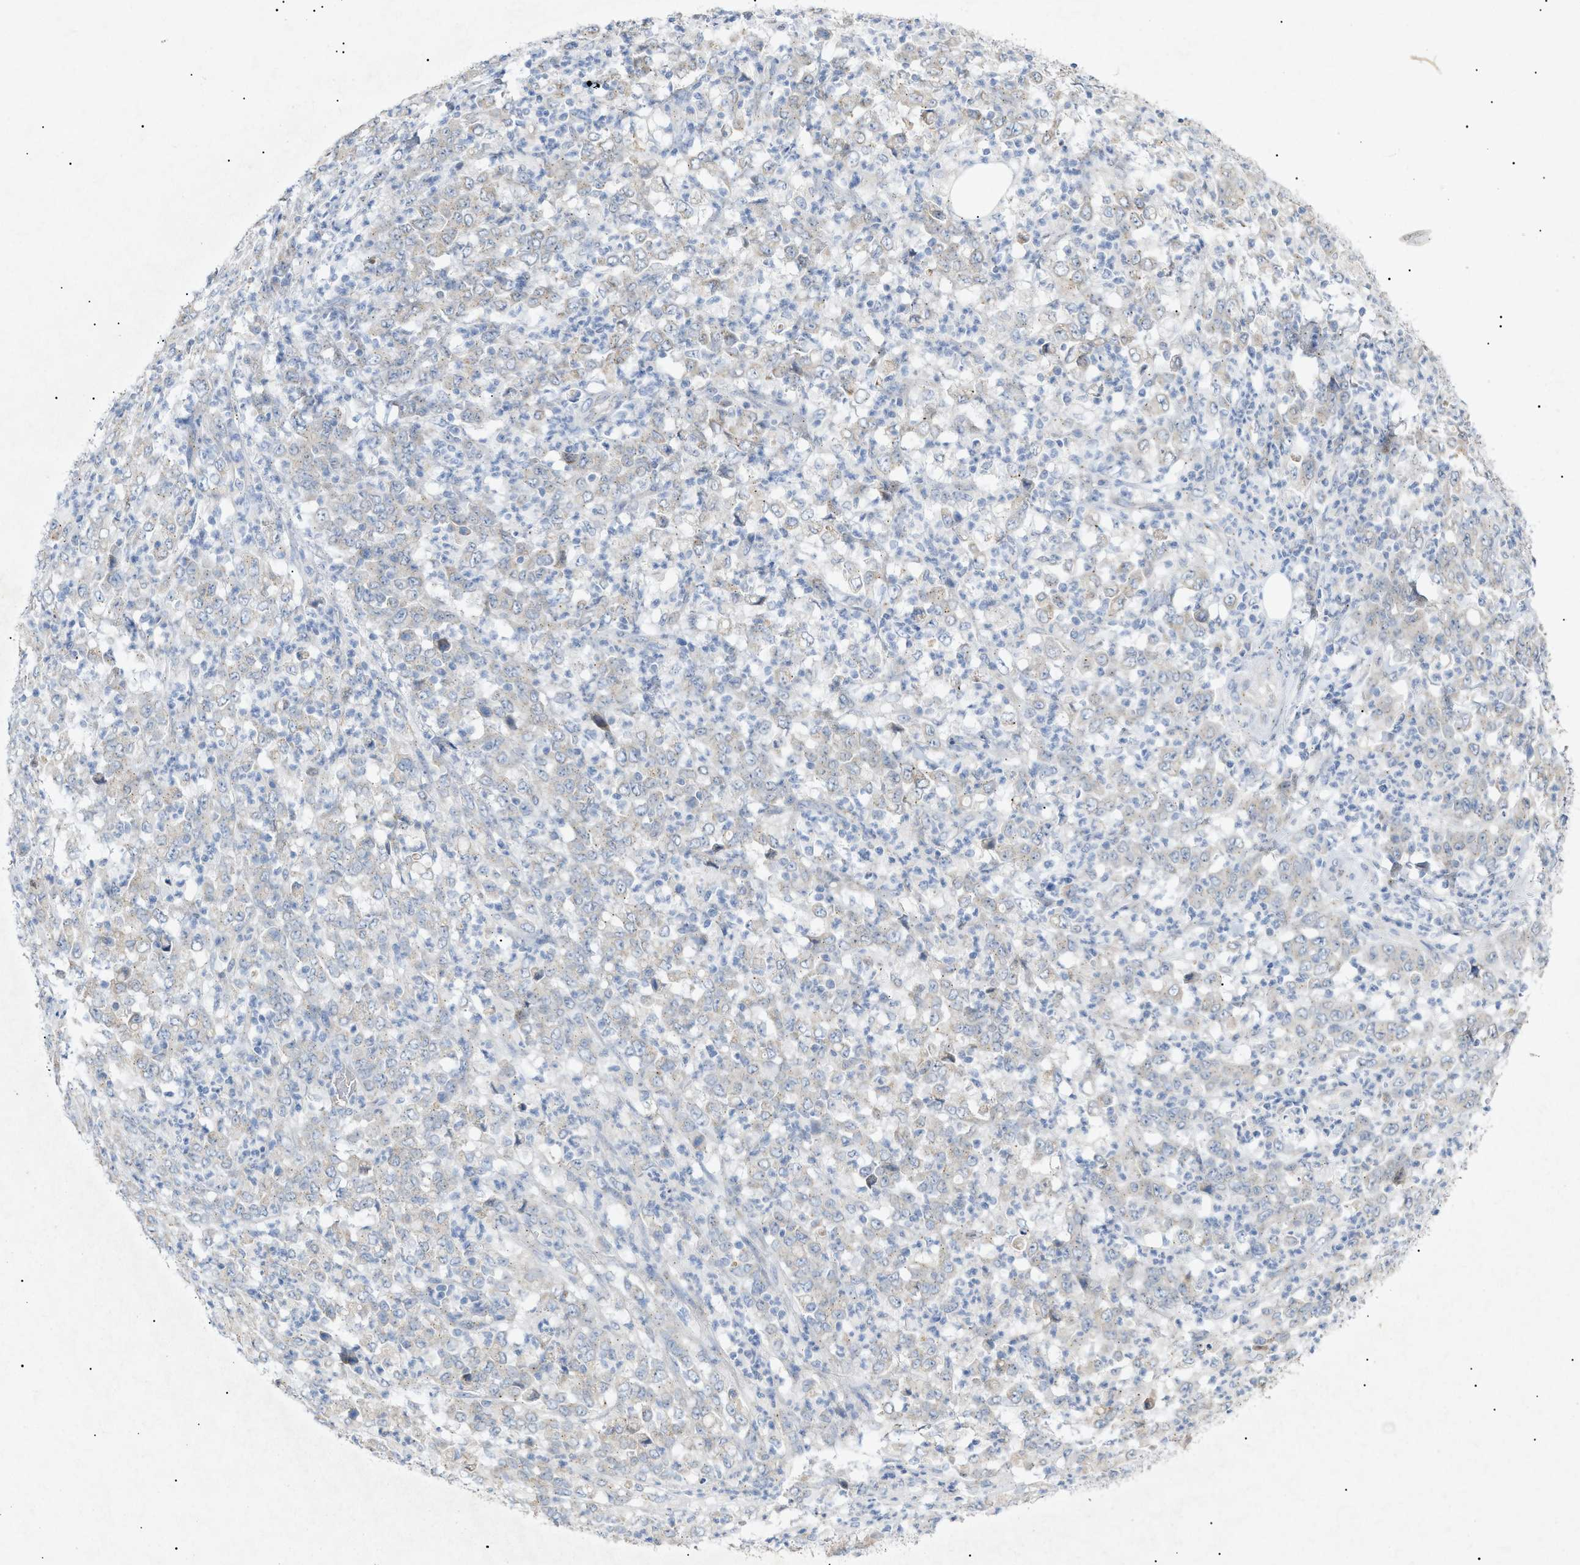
{"staining": {"intensity": "negative", "quantity": "none", "location": "none"}, "tissue": "stomach cancer", "cell_type": "Tumor cells", "image_type": "cancer", "snomed": [{"axis": "morphology", "description": "Adenocarcinoma, NOS"}, {"axis": "topography", "description": "Stomach, lower"}], "caption": "IHC of human stomach cancer (adenocarcinoma) displays no staining in tumor cells.", "gene": "SLC25A31", "patient": {"sex": "female", "age": 71}}